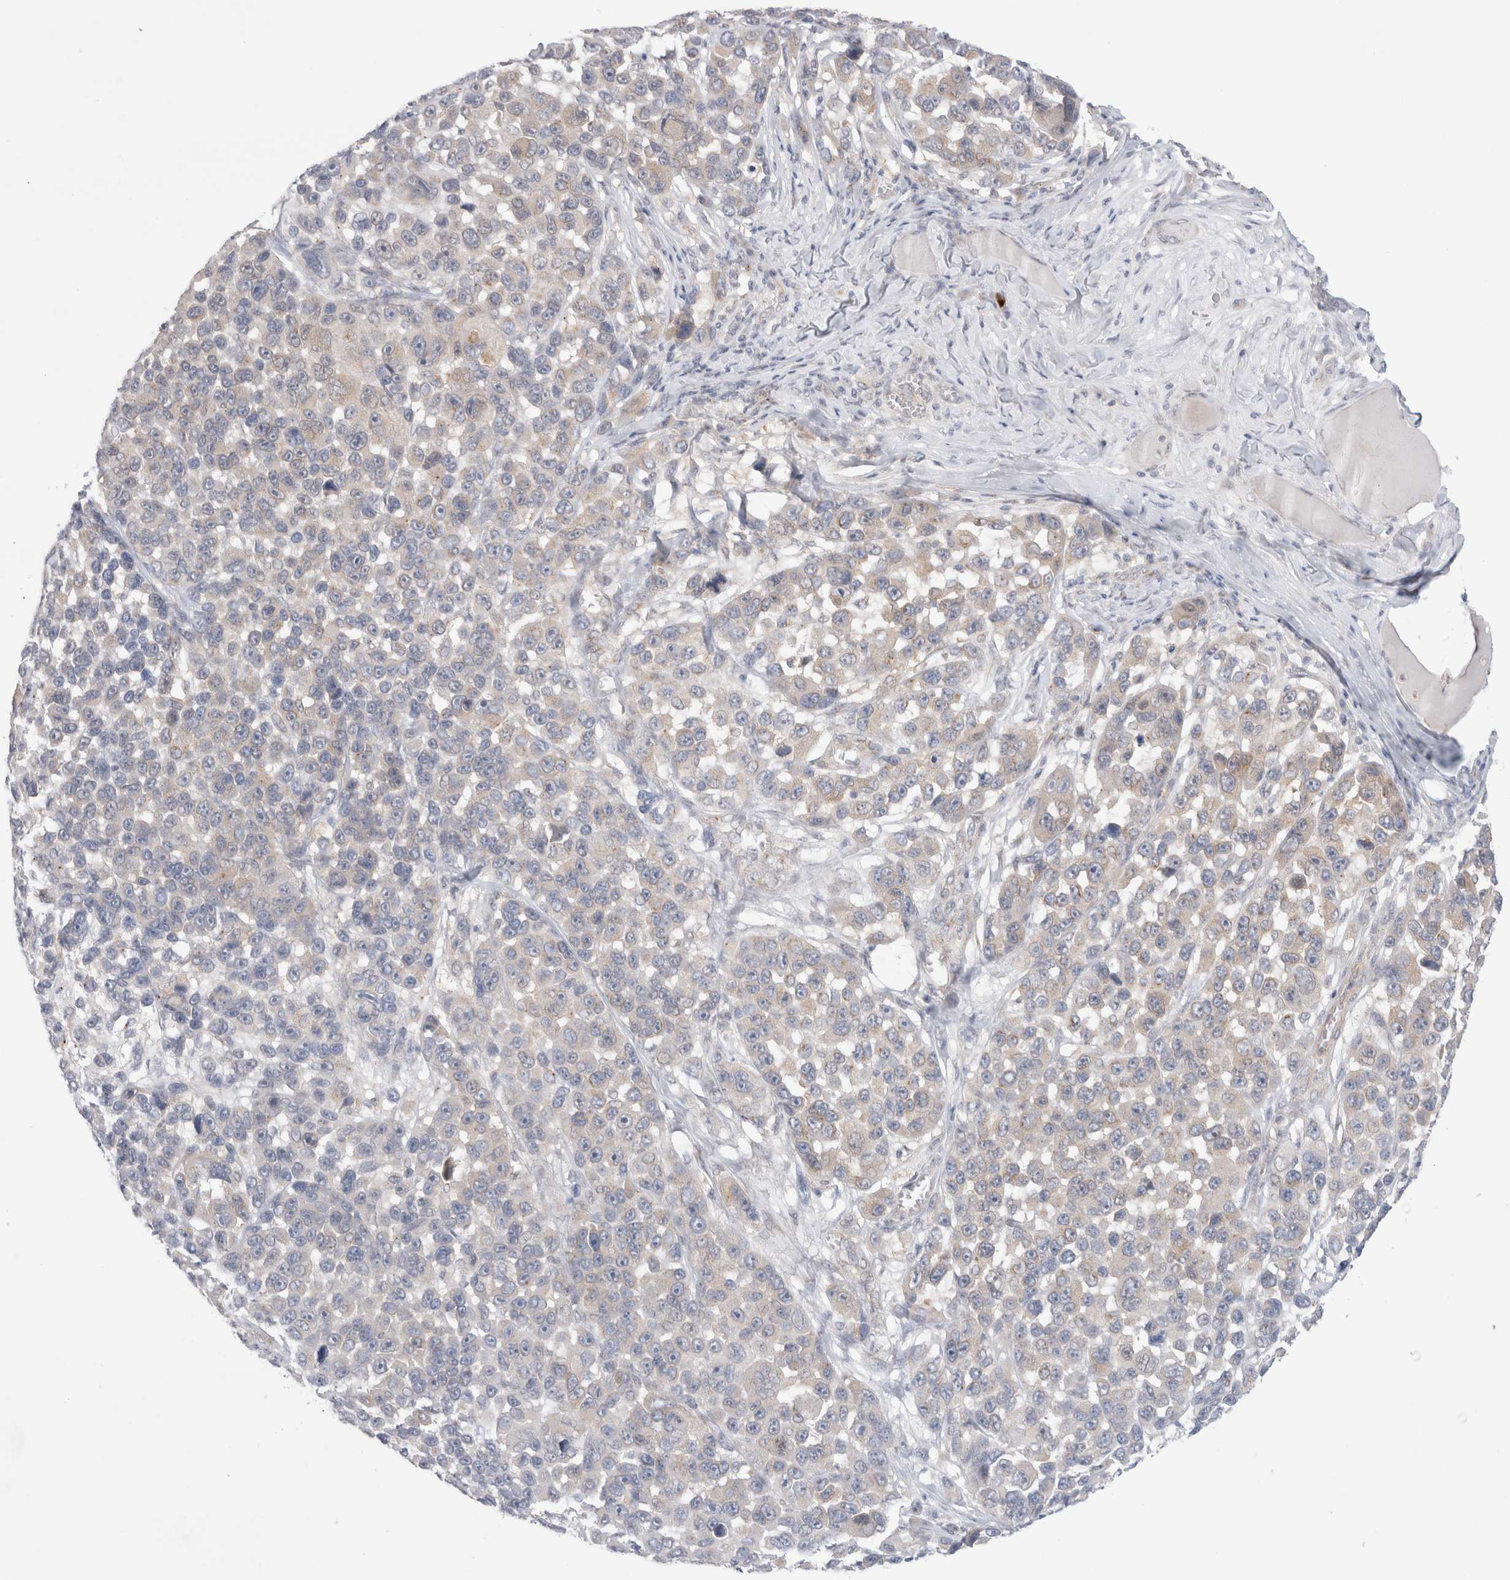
{"staining": {"intensity": "weak", "quantity": "<25%", "location": "cytoplasmic/membranous"}, "tissue": "melanoma", "cell_type": "Tumor cells", "image_type": "cancer", "snomed": [{"axis": "morphology", "description": "Malignant melanoma, NOS"}, {"axis": "topography", "description": "Skin"}], "caption": "A photomicrograph of melanoma stained for a protein exhibits no brown staining in tumor cells. (Stains: DAB (3,3'-diaminobenzidine) IHC with hematoxylin counter stain, Microscopy: brightfield microscopy at high magnification).", "gene": "BICD2", "patient": {"sex": "male", "age": 53}}